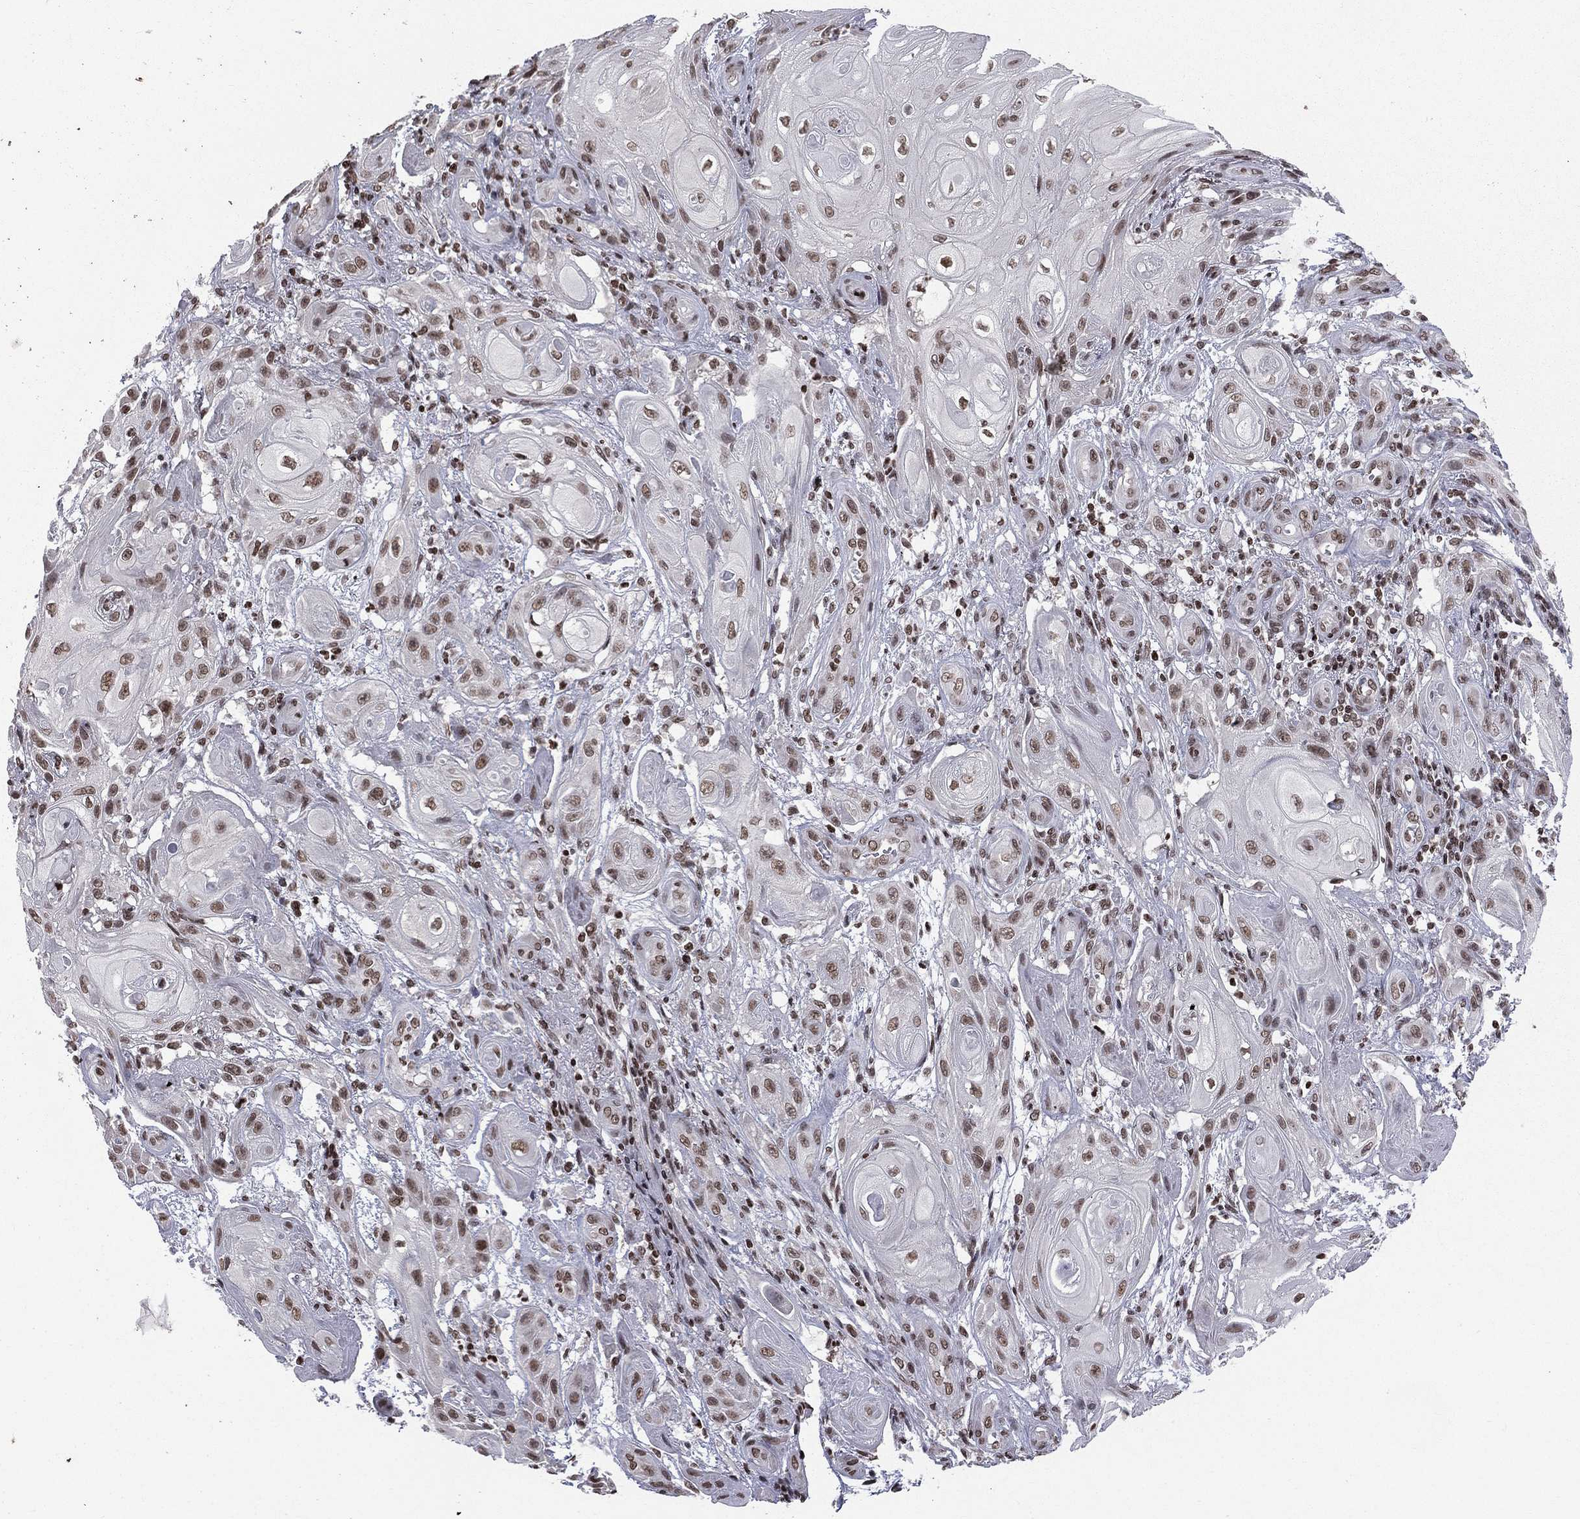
{"staining": {"intensity": "moderate", "quantity": ">75%", "location": "nuclear"}, "tissue": "skin cancer", "cell_type": "Tumor cells", "image_type": "cancer", "snomed": [{"axis": "morphology", "description": "Squamous cell carcinoma, NOS"}, {"axis": "topography", "description": "Skin"}], "caption": "There is medium levels of moderate nuclear staining in tumor cells of skin cancer, as demonstrated by immunohistochemical staining (brown color).", "gene": "RFX7", "patient": {"sex": "male", "age": 62}}